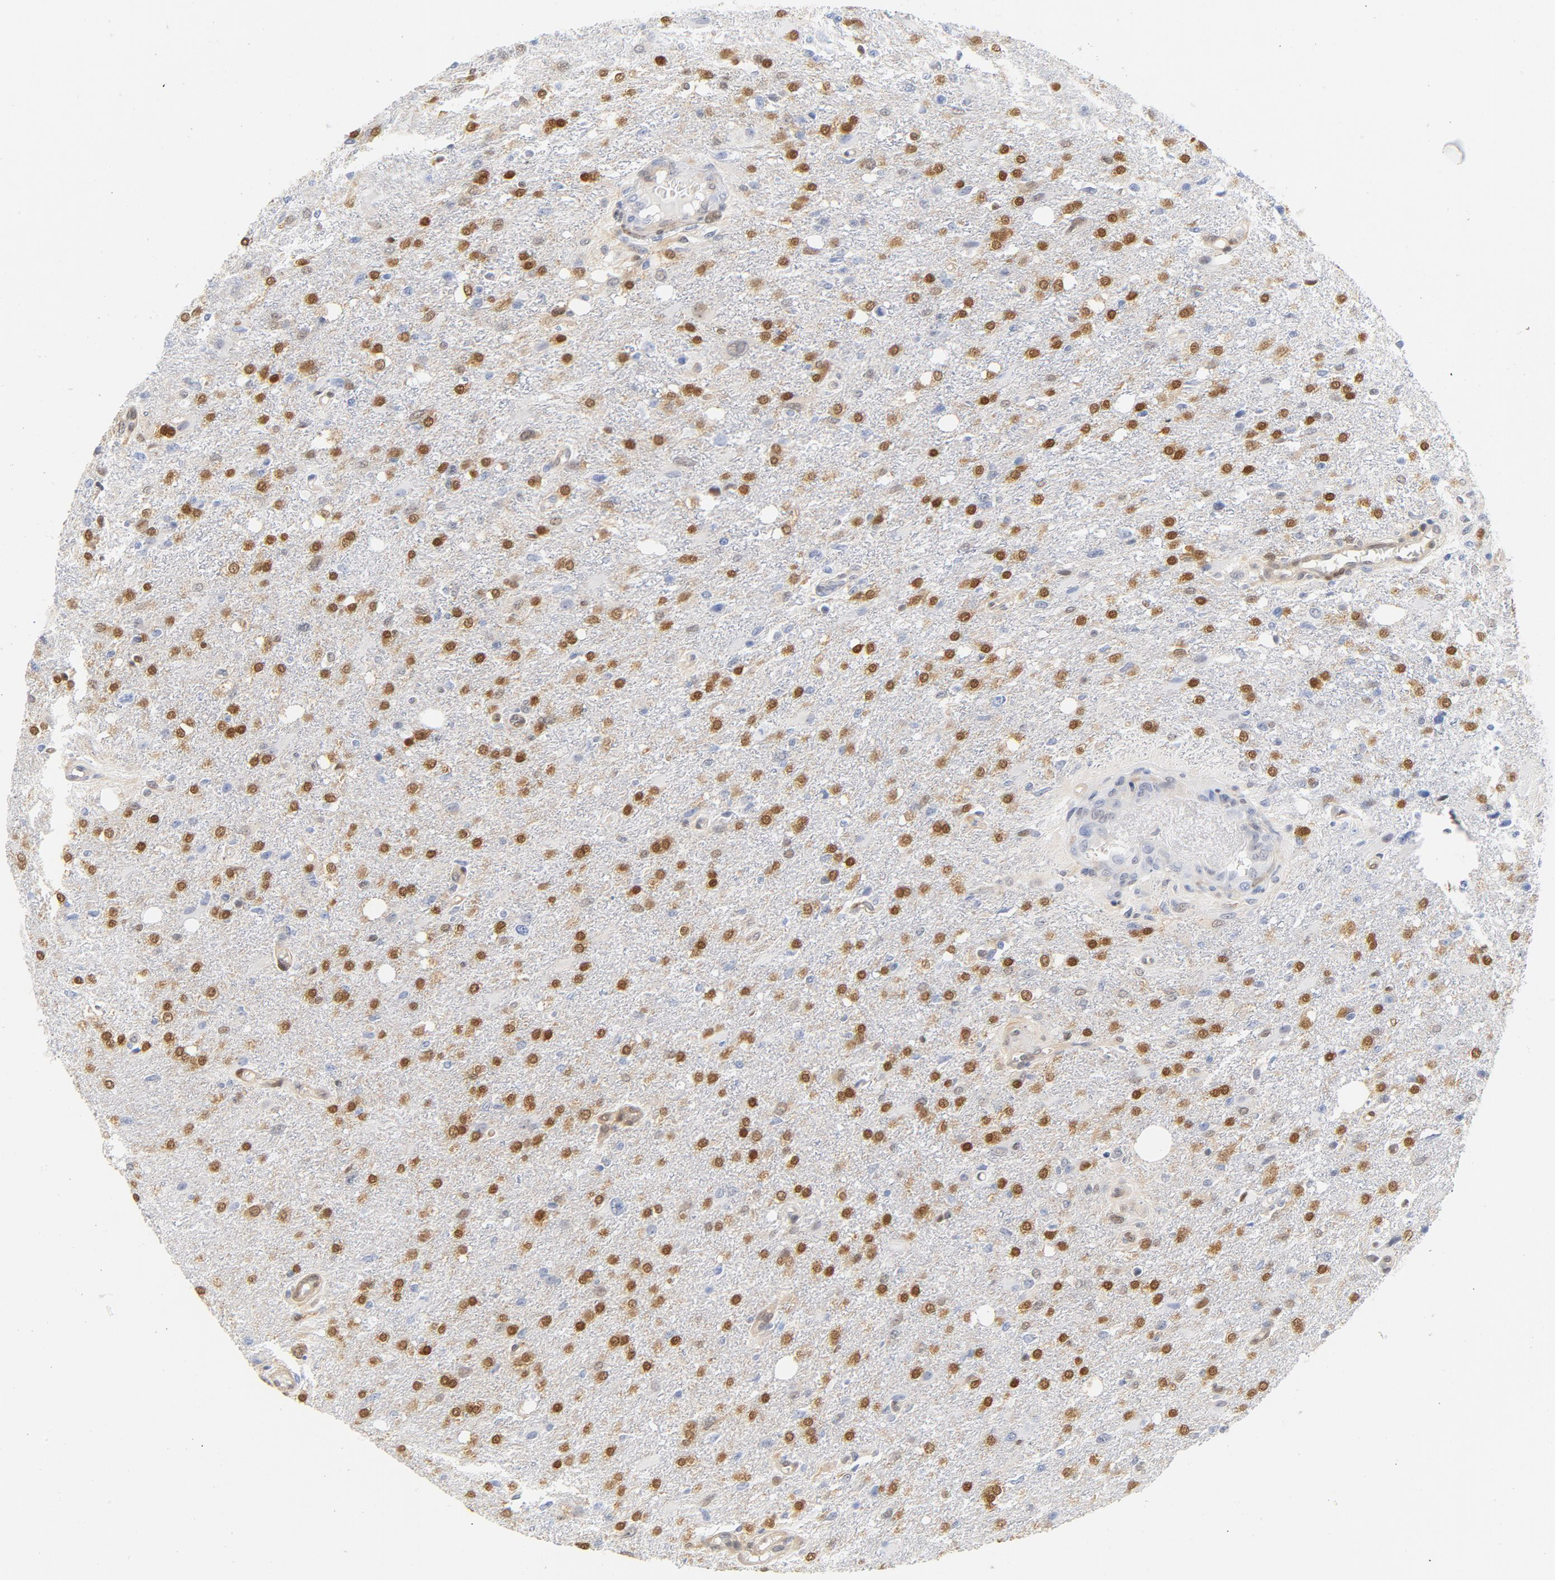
{"staining": {"intensity": "strong", "quantity": "25%-75%", "location": "nuclear"}, "tissue": "glioma", "cell_type": "Tumor cells", "image_type": "cancer", "snomed": [{"axis": "morphology", "description": "Glioma, malignant, High grade"}, {"axis": "topography", "description": "Cerebral cortex"}], "caption": "Immunohistochemical staining of human glioma displays high levels of strong nuclear protein expression in about 25%-75% of tumor cells.", "gene": "CDKN1B", "patient": {"sex": "male", "age": 76}}